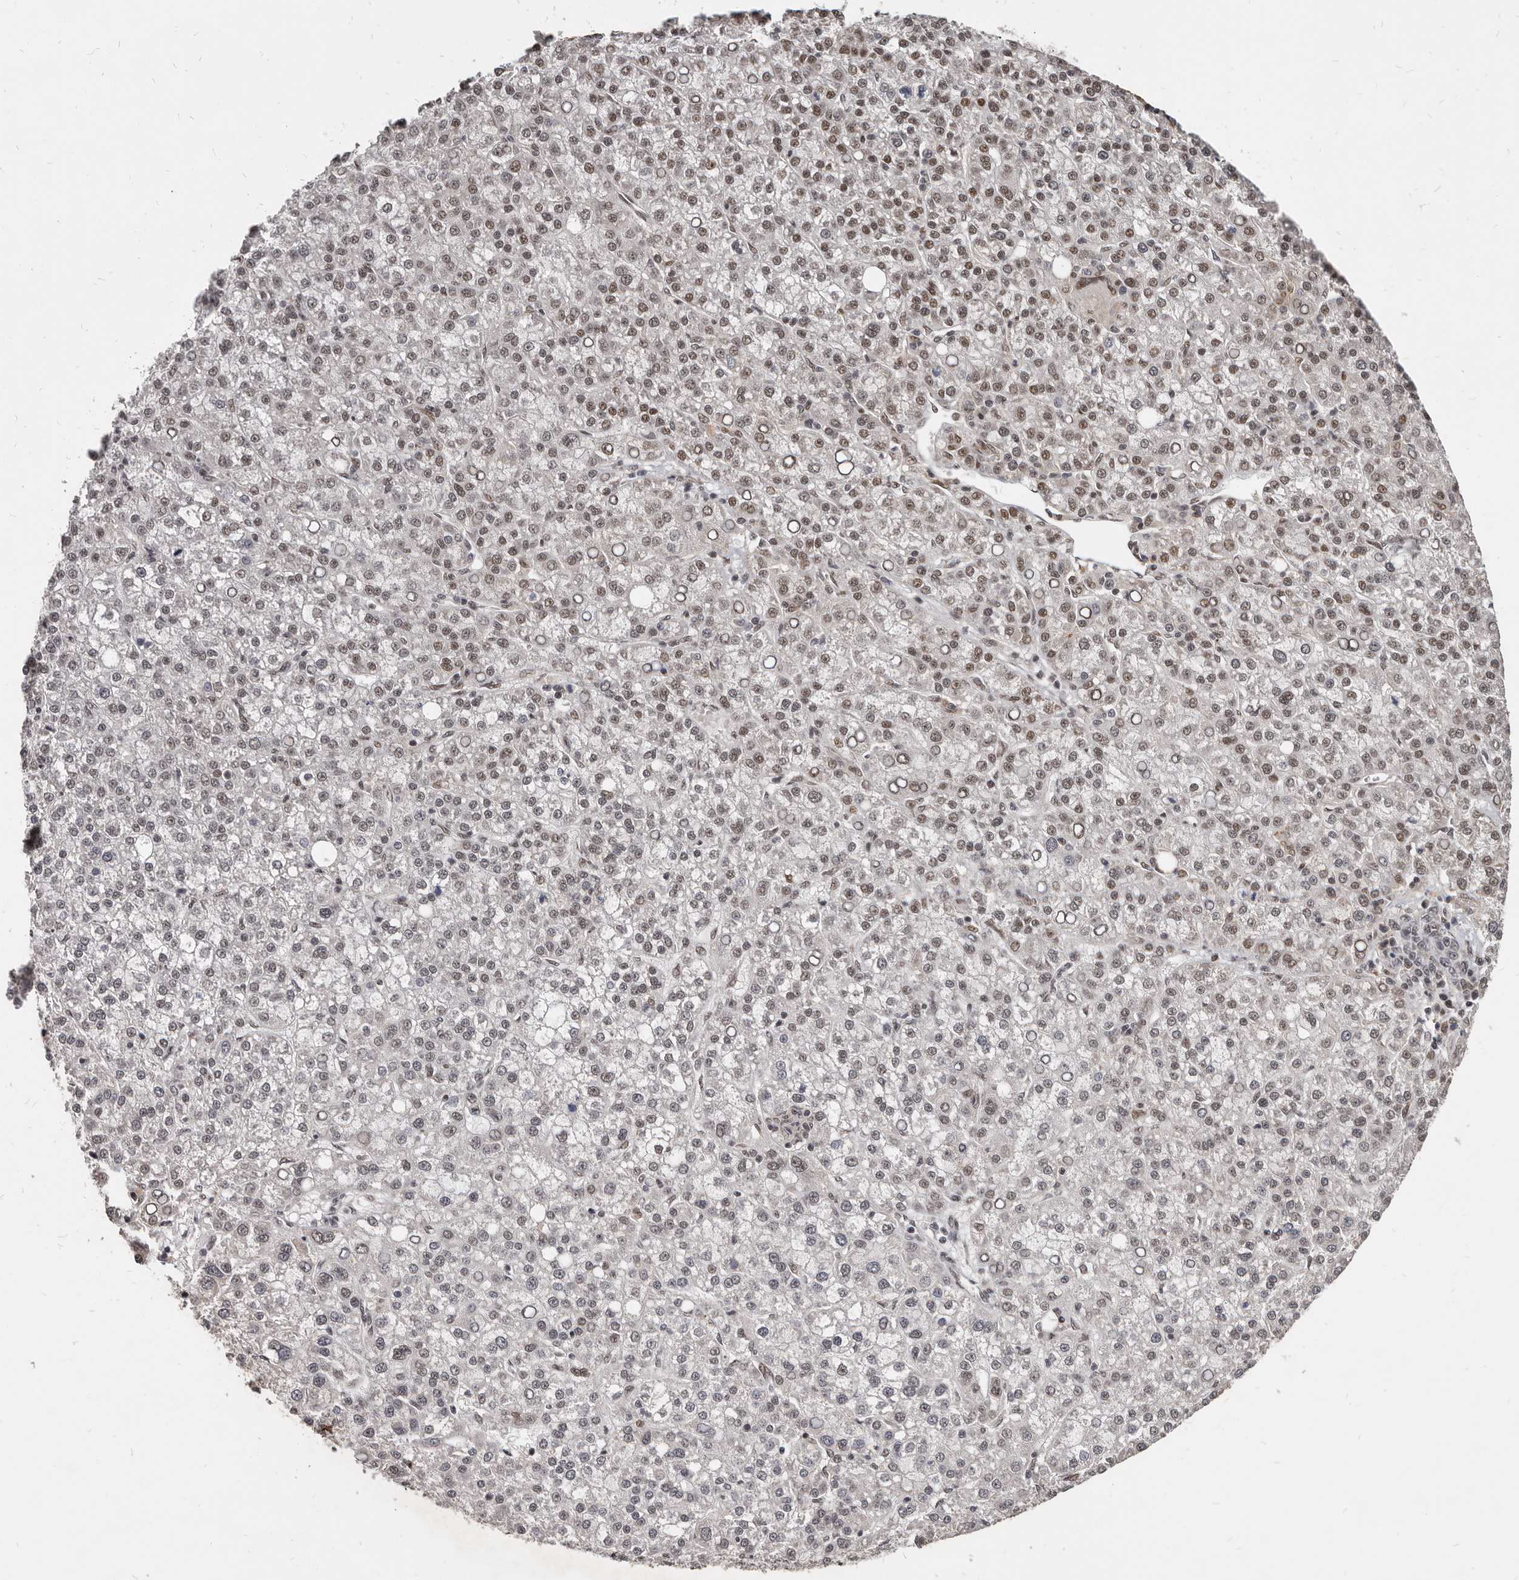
{"staining": {"intensity": "weak", "quantity": ">75%", "location": "nuclear"}, "tissue": "liver cancer", "cell_type": "Tumor cells", "image_type": "cancer", "snomed": [{"axis": "morphology", "description": "Carcinoma, Hepatocellular, NOS"}, {"axis": "topography", "description": "Liver"}], "caption": "Immunohistochemistry (IHC) staining of hepatocellular carcinoma (liver), which displays low levels of weak nuclear positivity in approximately >75% of tumor cells indicating weak nuclear protein positivity. The staining was performed using DAB (3,3'-diaminobenzidine) (brown) for protein detection and nuclei were counterstained in hematoxylin (blue).", "gene": "ATF5", "patient": {"sex": "female", "age": 58}}